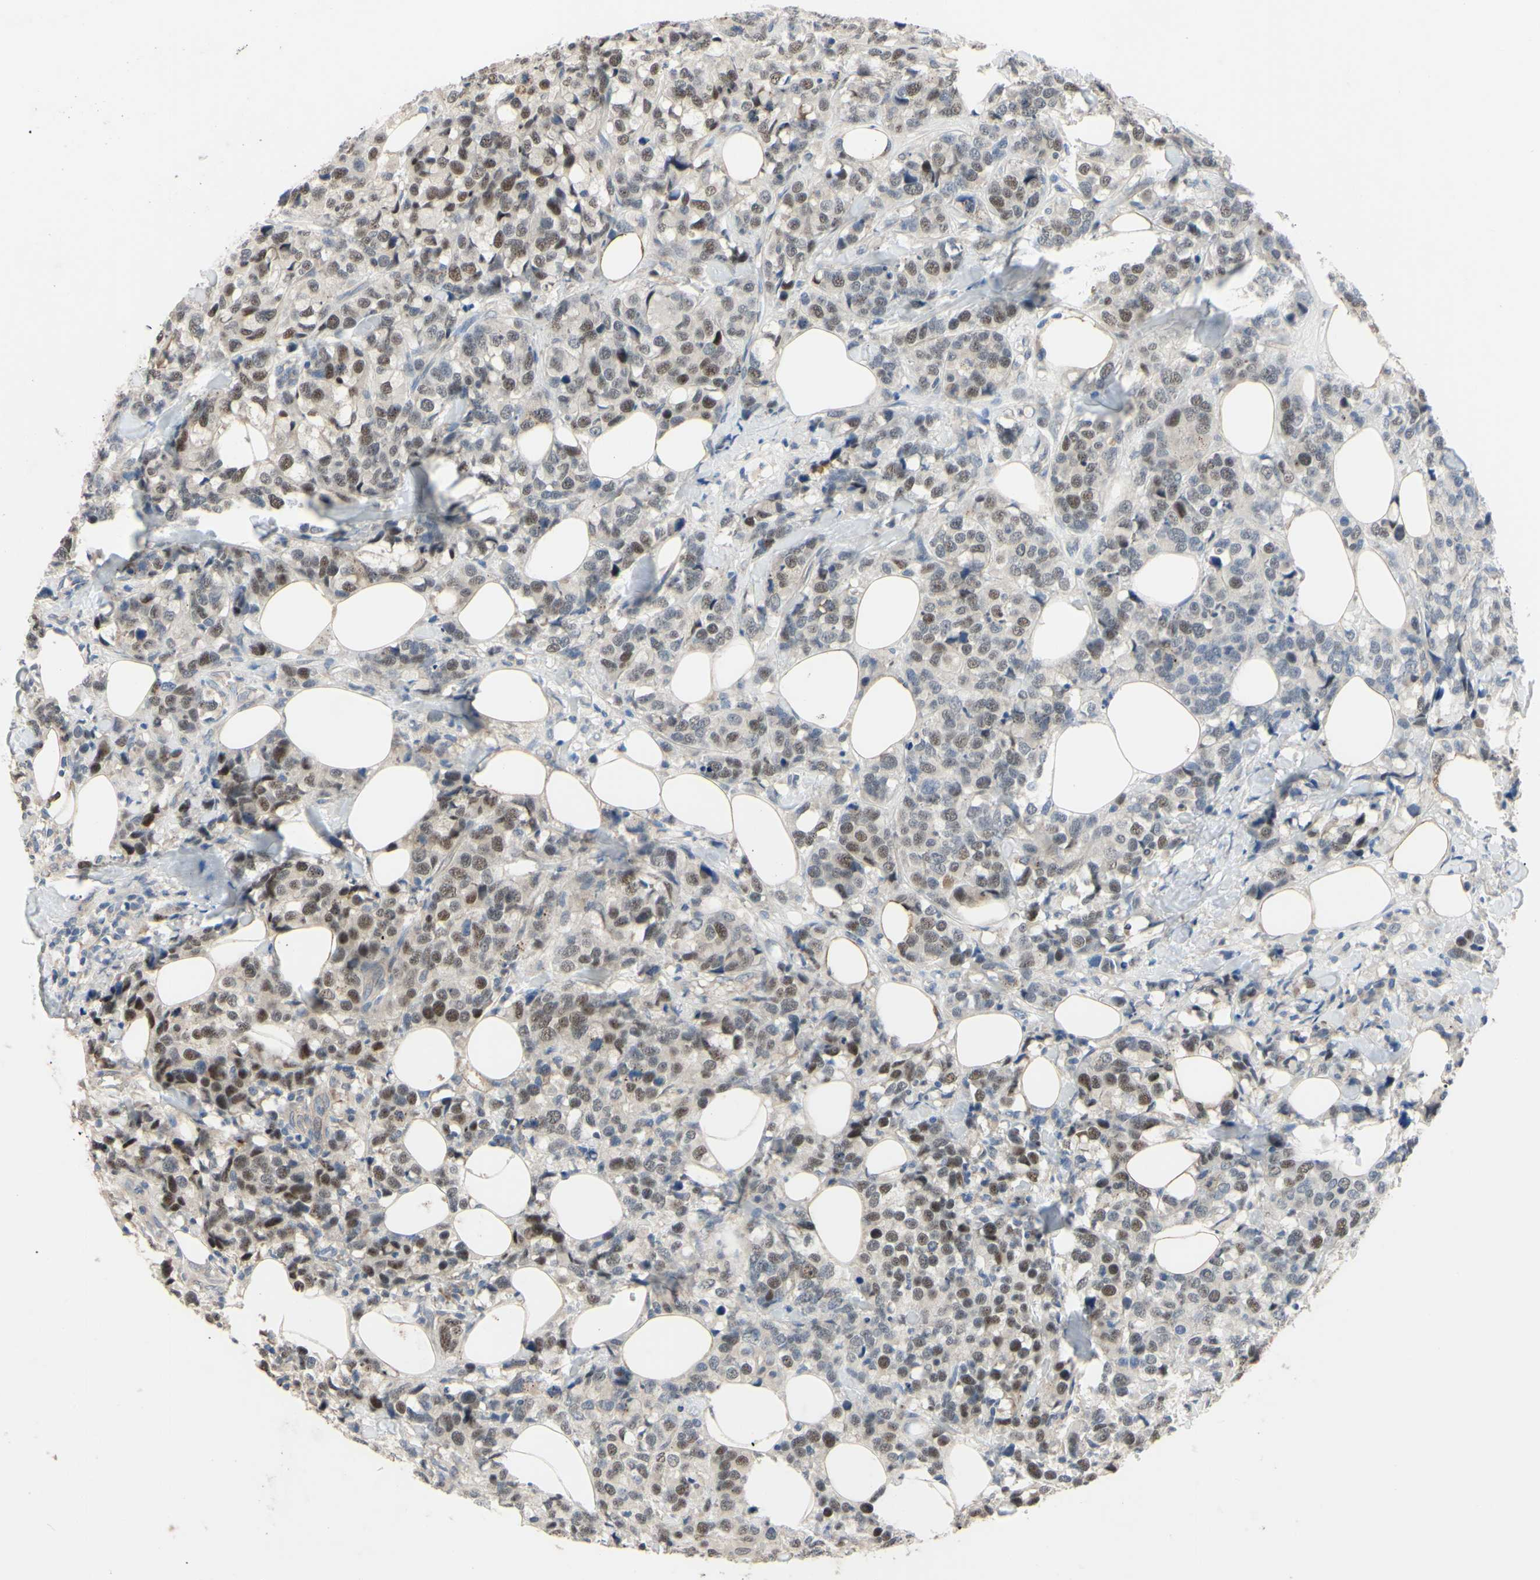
{"staining": {"intensity": "moderate", "quantity": "25%-75%", "location": "nuclear"}, "tissue": "breast cancer", "cell_type": "Tumor cells", "image_type": "cancer", "snomed": [{"axis": "morphology", "description": "Lobular carcinoma"}, {"axis": "topography", "description": "Breast"}], "caption": "Immunohistochemical staining of breast lobular carcinoma reveals moderate nuclear protein staining in about 25%-75% of tumor cells.", "gene": "LHX9", "patient": {"sex": "female", "age": 59}}